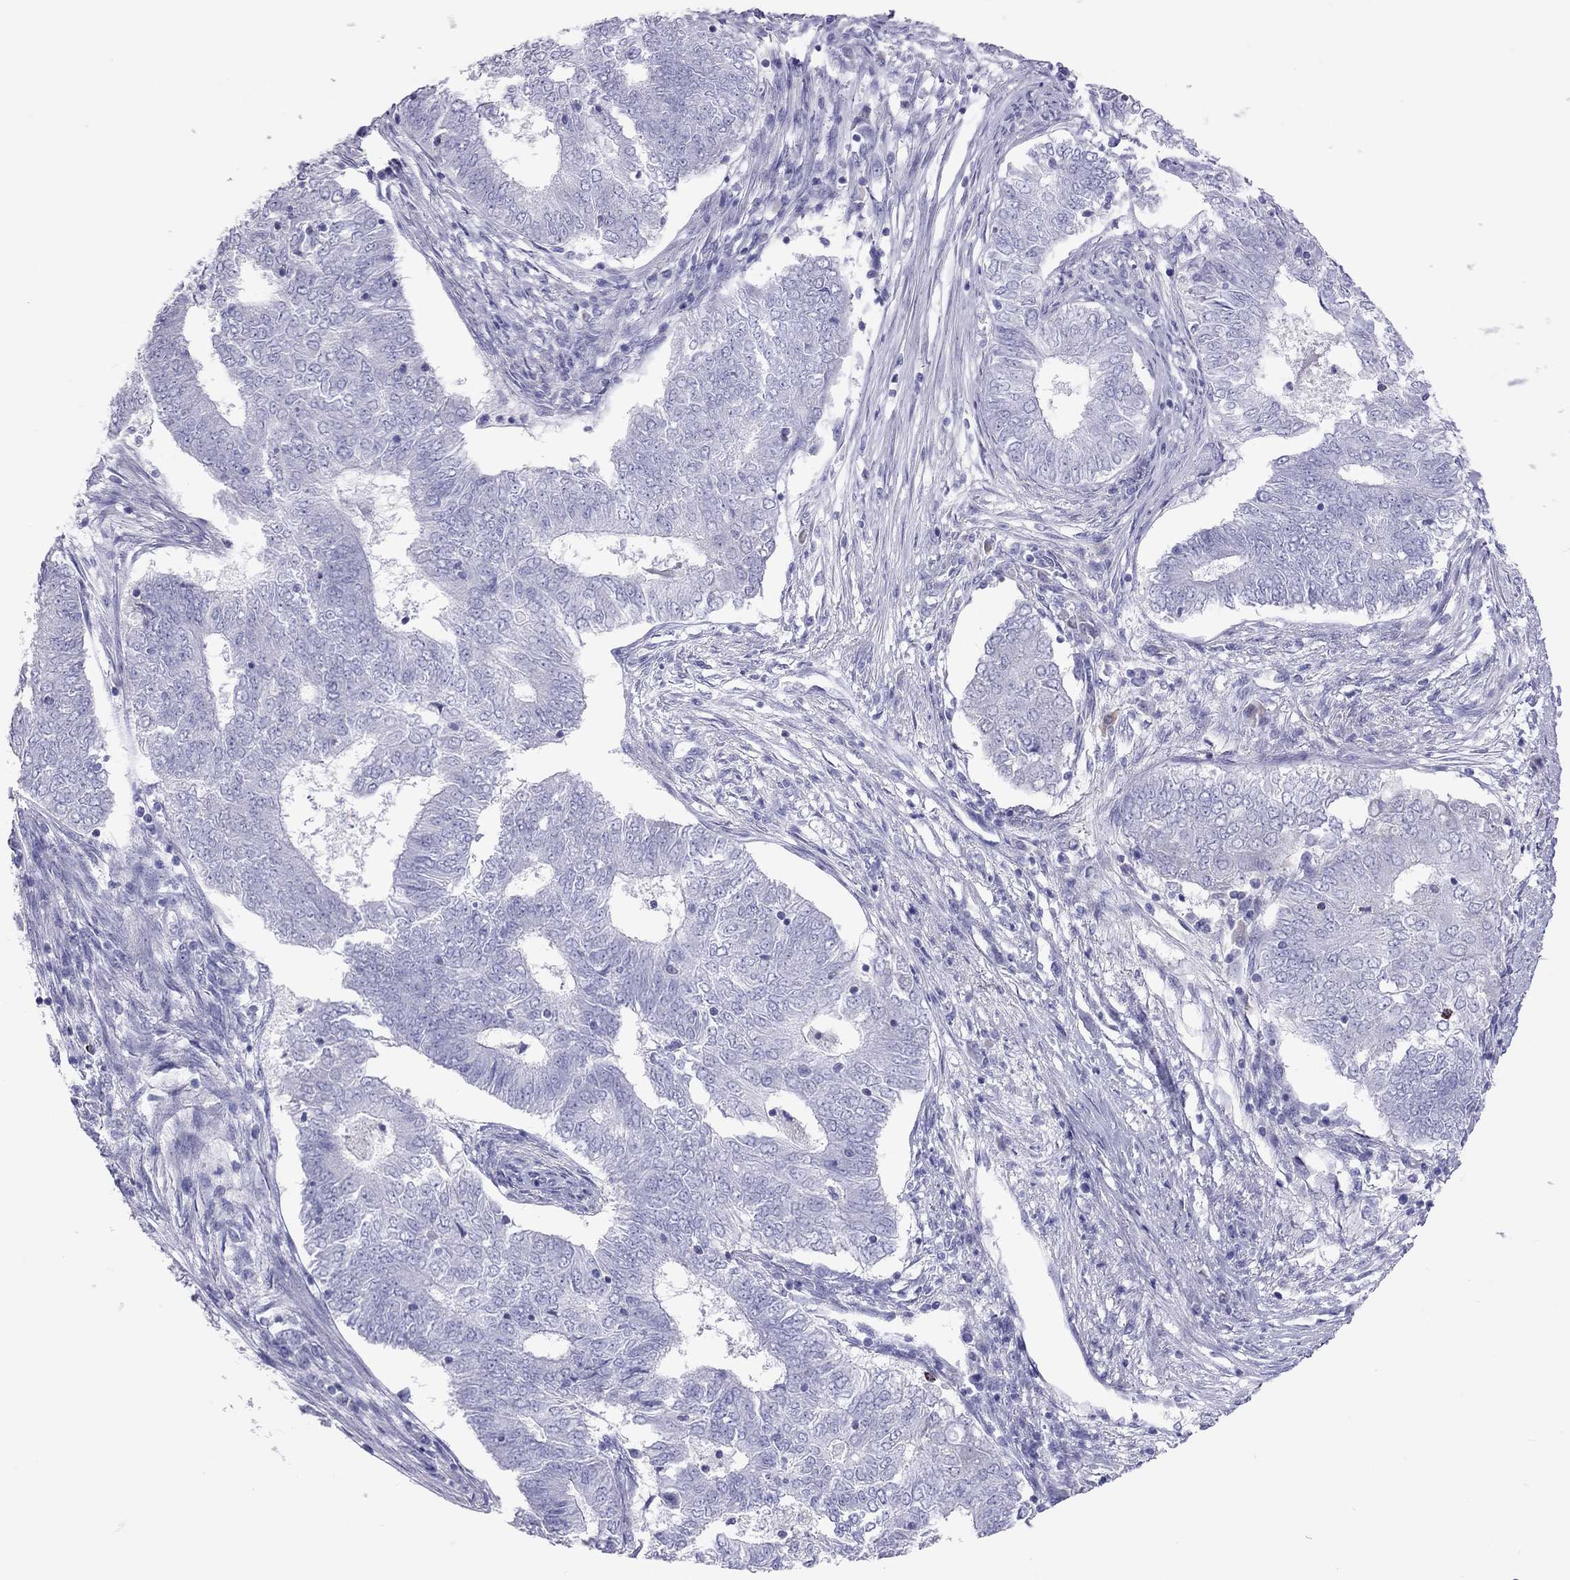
{"staining": {"intensity": "negative", "quantity": "none", "location": "none"}, "tissue": "endometrial cancer", "cell_type": "Tumor cells", "image_type": "cancer", "snomed": [{"axis": "morphology", "description": "Adenocarcinoma, NOS"}, {"axis": "topography", "description": "Endometrium"}], "caption": "Histopathology image shows no protein positivity in tumor cells of endometrial cancer tissue.", "gene": "STAG3", "patient": {"sex": "female", "age": 62}}